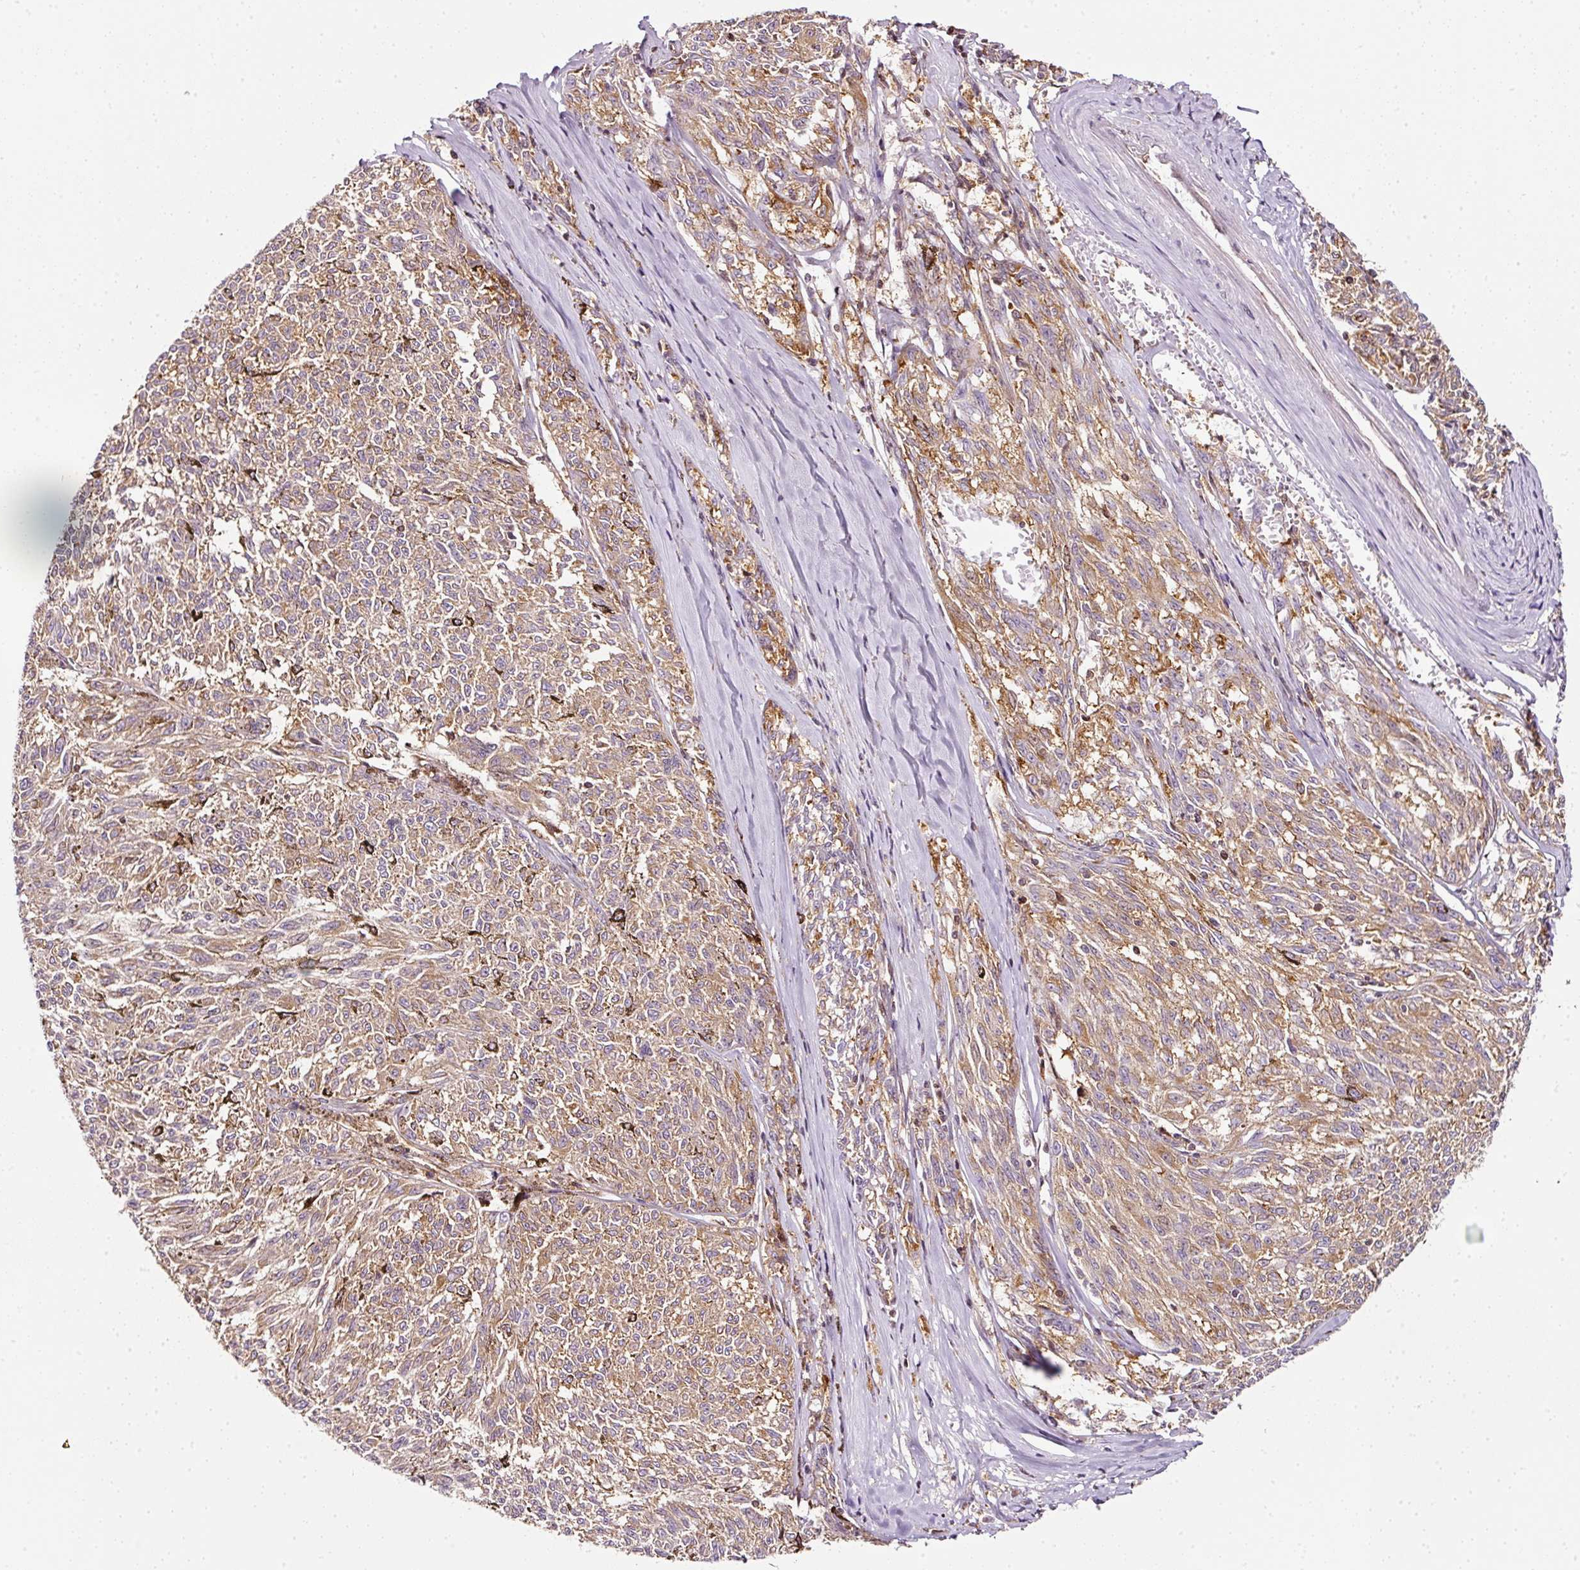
{"staining": {"intensity": "weak", "quantity": ">75%", "location": "cytoplasmic/membranous"}, "tissue": "melanoma", "cell_type": "Tumor cells", "image_type": "cancer", "snomed": [{"axis": "morphology", "description": "Malignant melanoma, NOS"}, {"axis": "topography", "description": "Skin"}], "caption": "IHC of melanoma demonstrates low levels of weak cytoplasmic/membranous staining in about >75% of tumor cells.", "gene": "SCNM1", "patient": {"sex": "female", "age": 72}}